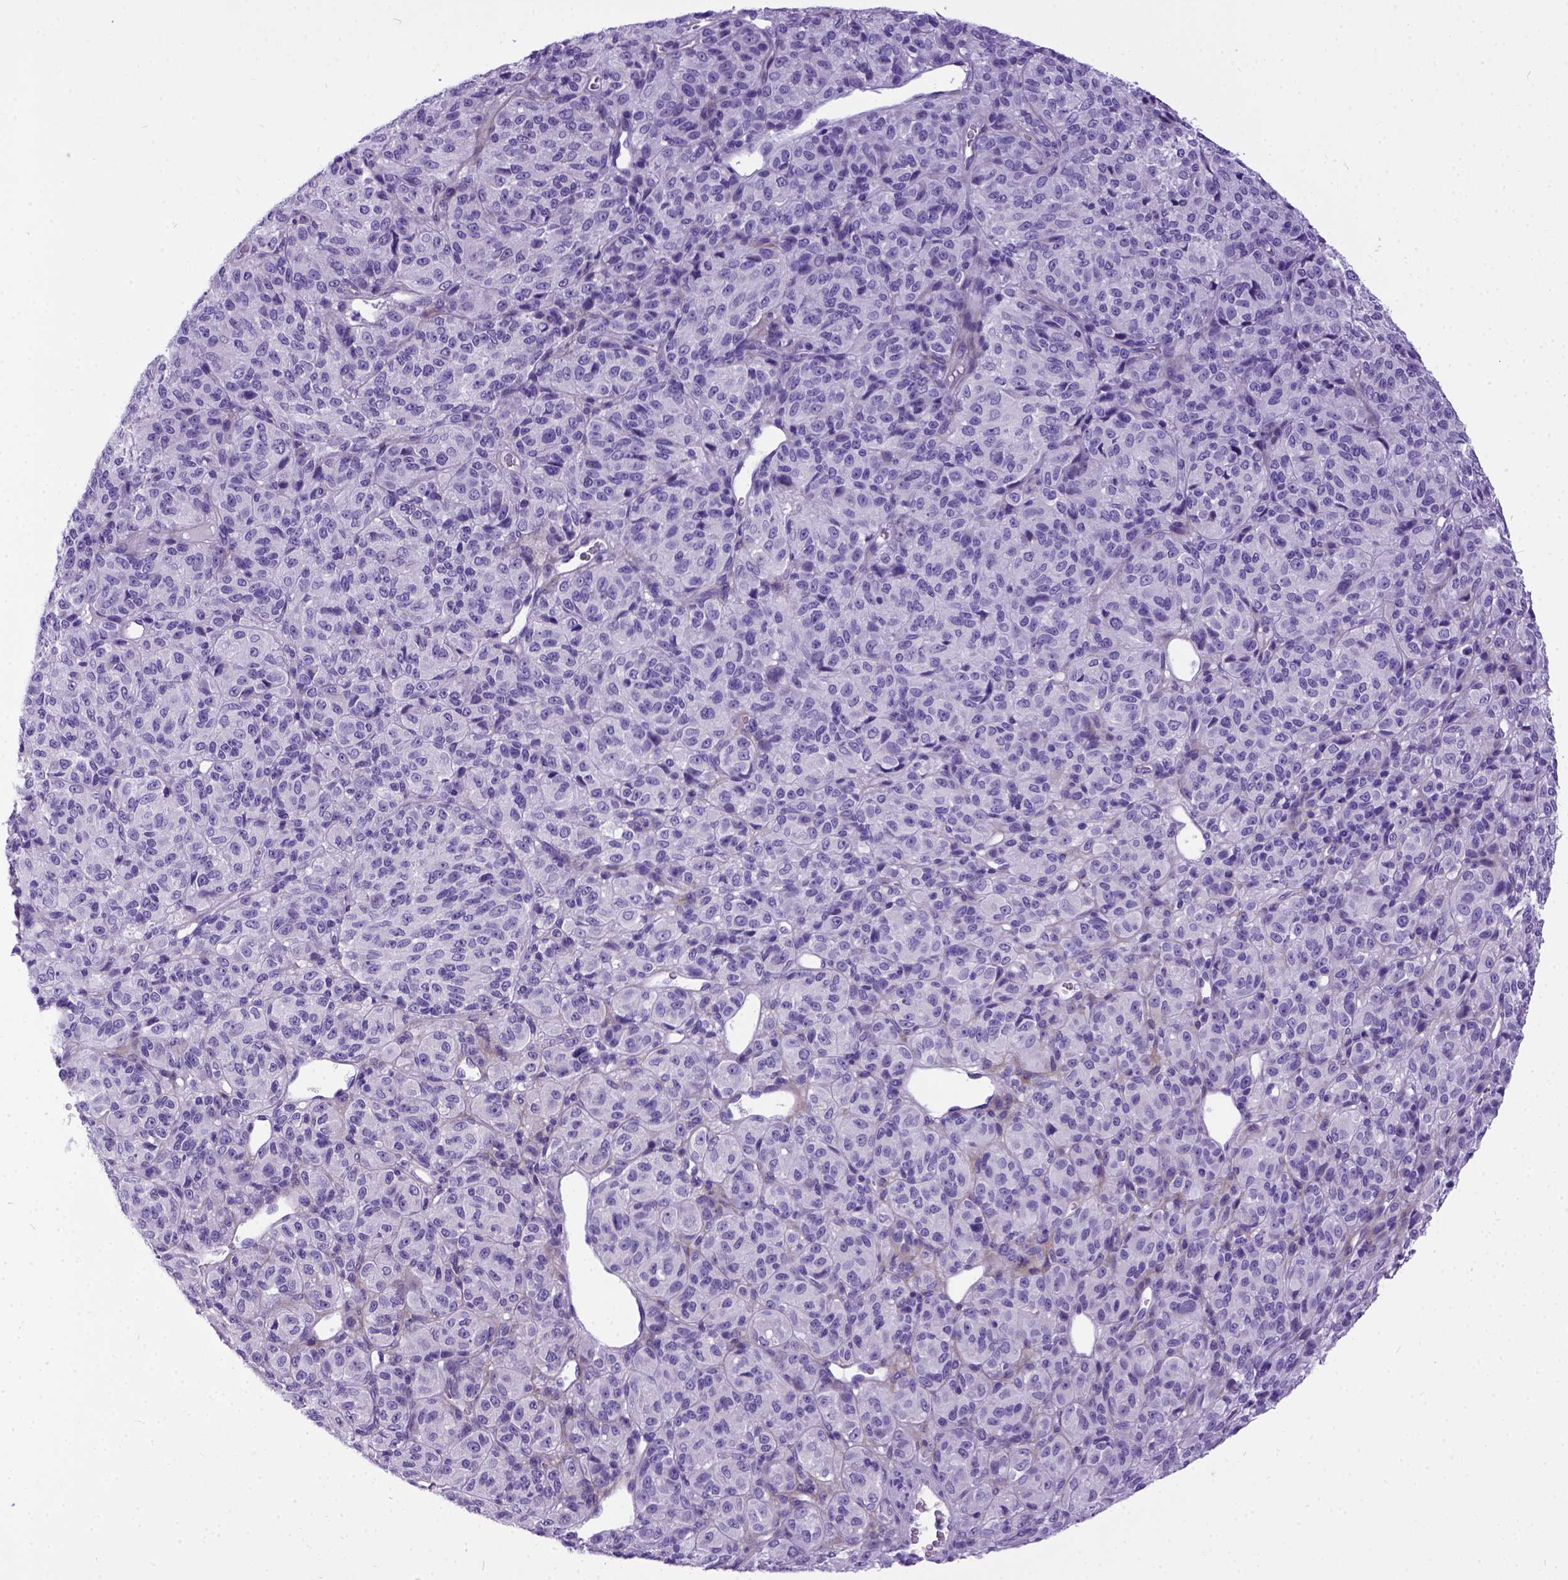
{"staining": {"intensity": "negative", "quantity": "none", "location": "none"}, "tissue": "melanoma", "cell_type": "Tumor cells", "image_type": "cancer", "snomed": [{"axis": "morphology", "description": "Malignant melanoma, Metastatic site"}, {"axis": "topography", "description": "Brain"}], "caption": "This is a image of IHC staining of melanoma, which shows no staining in tumor cells. (Immunohistochemistry, brightfield microscopy, high magnification).", "gene": "IGF2", "patient": {"sex": "female", "age": 56}}